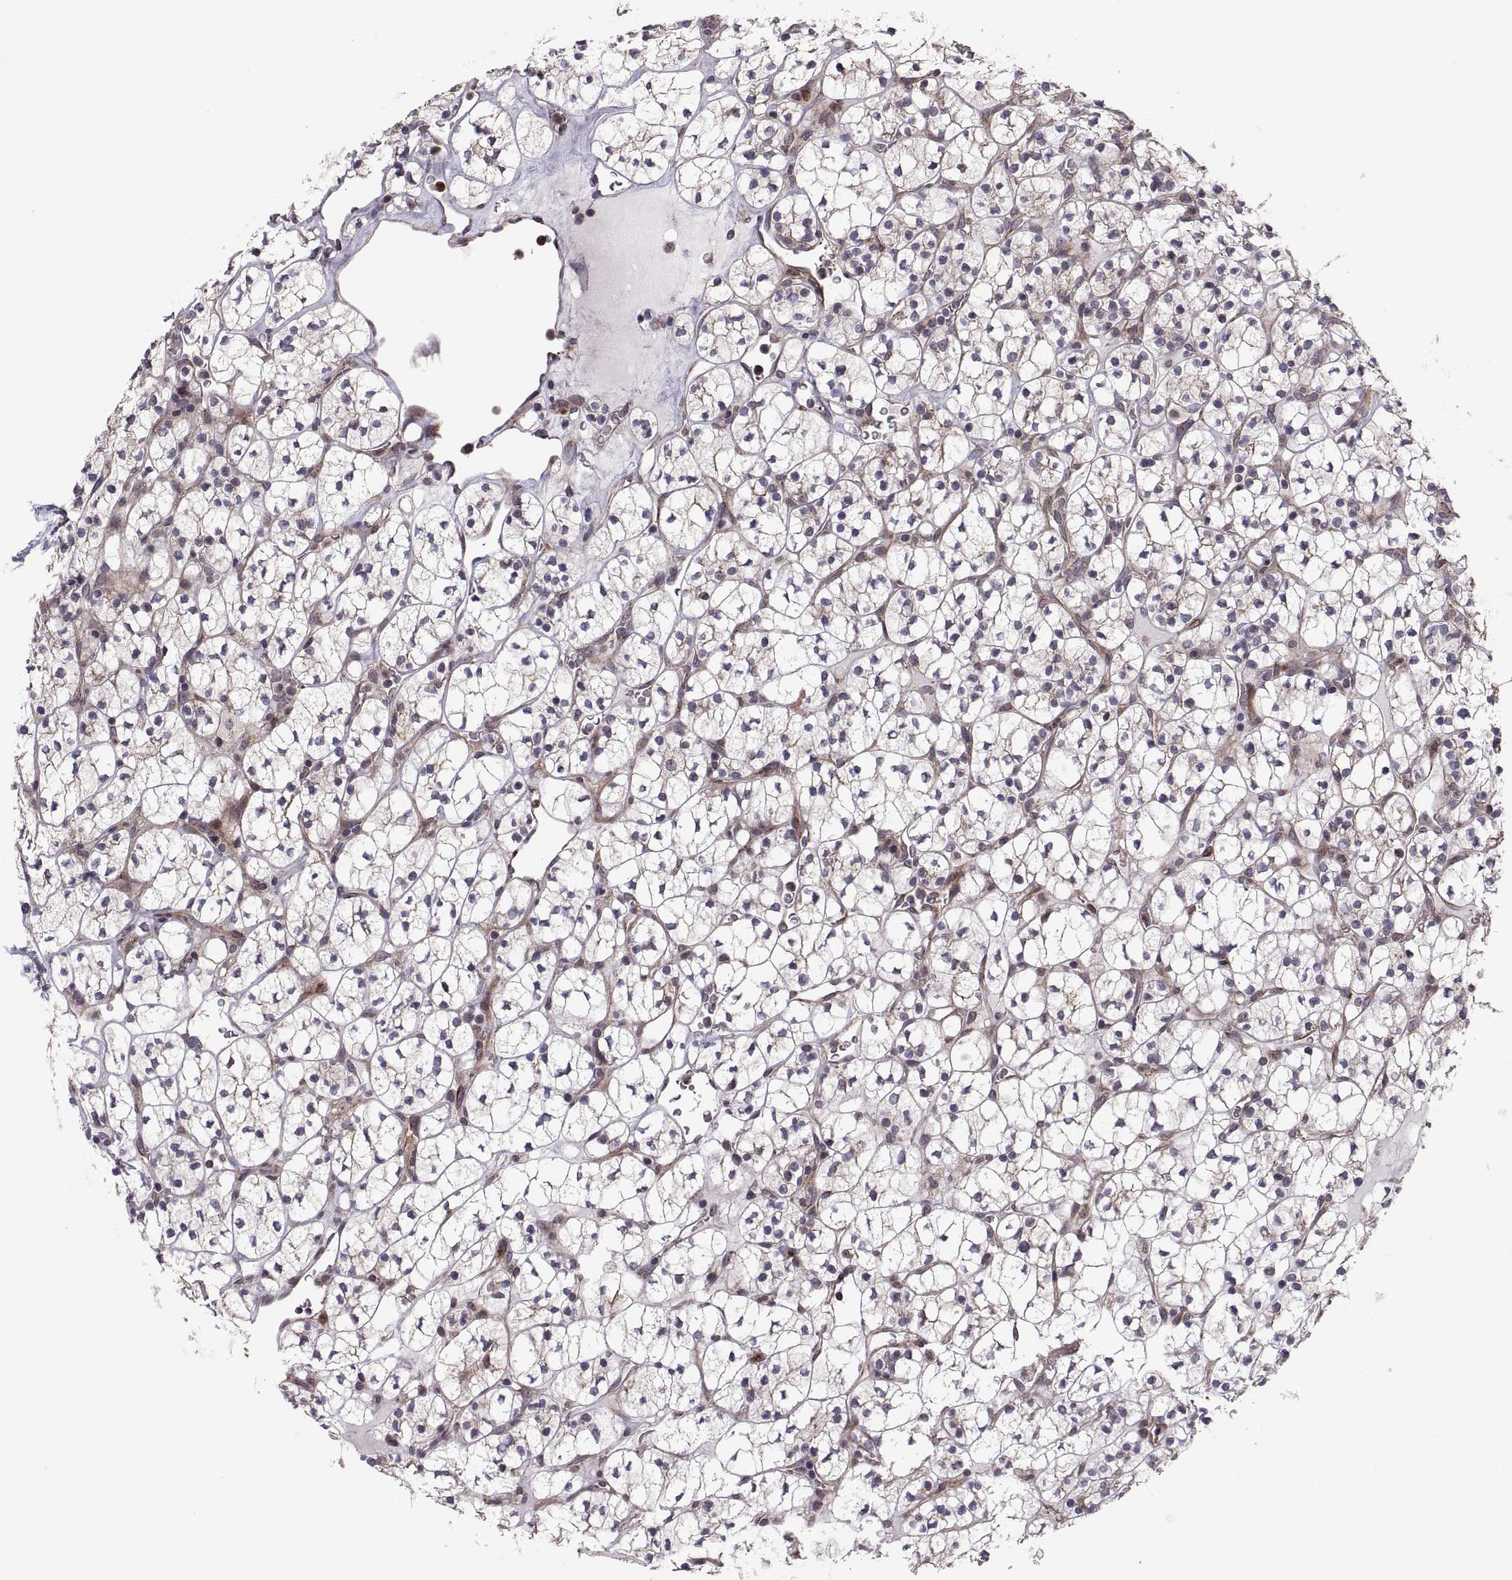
{"staining": {"intensity": "negative", "quantity": "none", "location": "none"}, "tissue": "renal cancer", "cell_type": "Tumor cells", "image_type": "cancer", "snomed": [{"axis": "morphology", "description": "Adenocarcinoma, NOS"}, {"axis": "topography", "description": "Kidney"}], "caption": "Immunohistochemistry (IHC) image of neoplastic tissue: human renal cancer (adenocarcinoma) stained with DAB demonstrates no significant protein expression in tumor cells.", "gene": "TESC", "patient": {"sex": "female", "age": 89}}